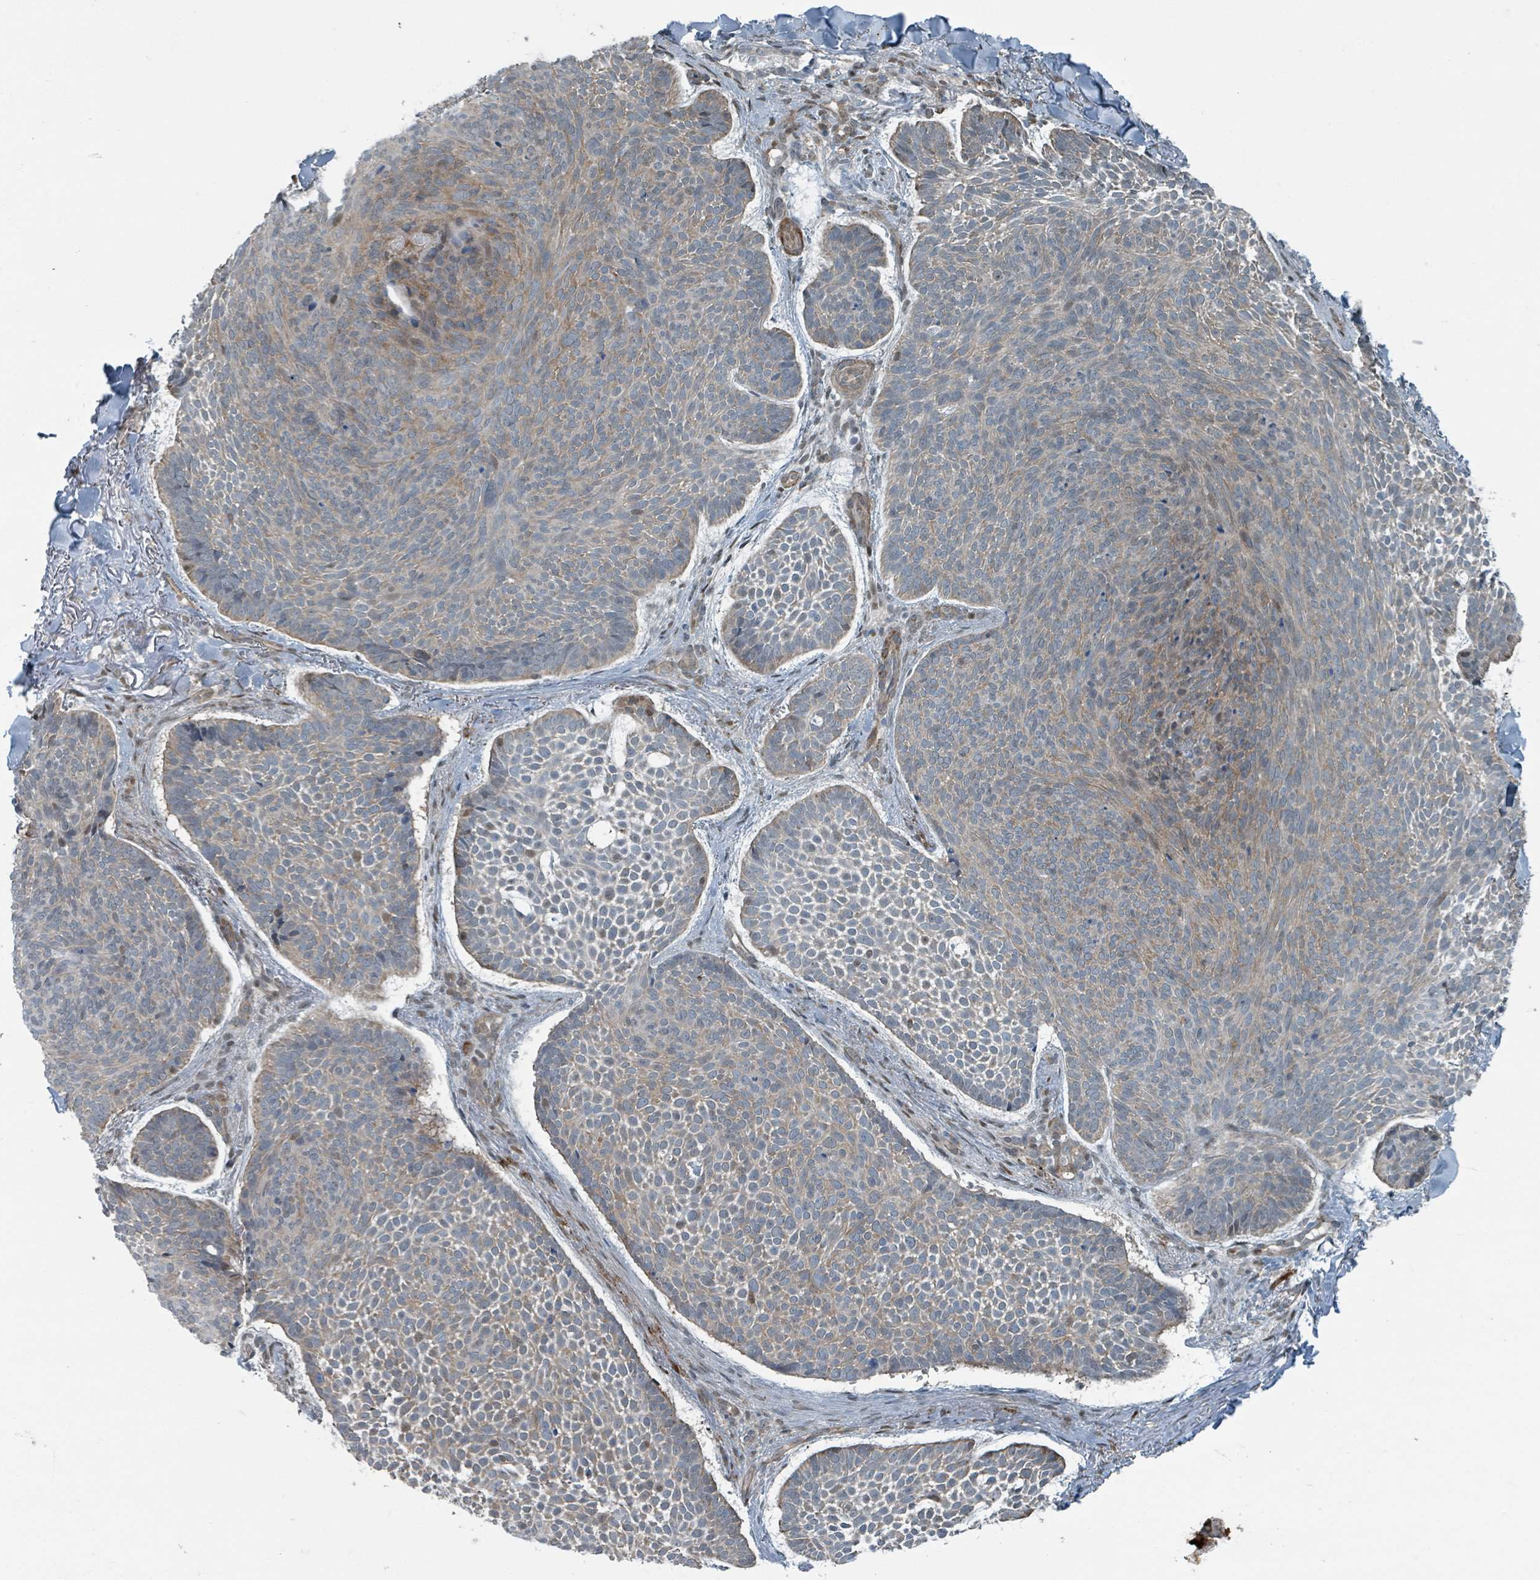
{"staining": {"intensity": "moderate", "quantity": "<25%", "location": "nuclear"}, "tissue": "skin cancer", "cell_type": "Tumor cells", "image_type": "cancer", "snomed": [{"axis": "morphology", "description": "Basal cell carcinoma"}, {"axis": "topography", "description": "Skin"}], "caption": "An immunohistochemistry (IHC) photomicrograph of tumor tissue is shown. Protein staining in brown labels moderate nuclear positivity in skin basal cell carcinoma within tumor cells.", "gene": "RHPN2", "patient": {"sex": "male", "age": 70}}